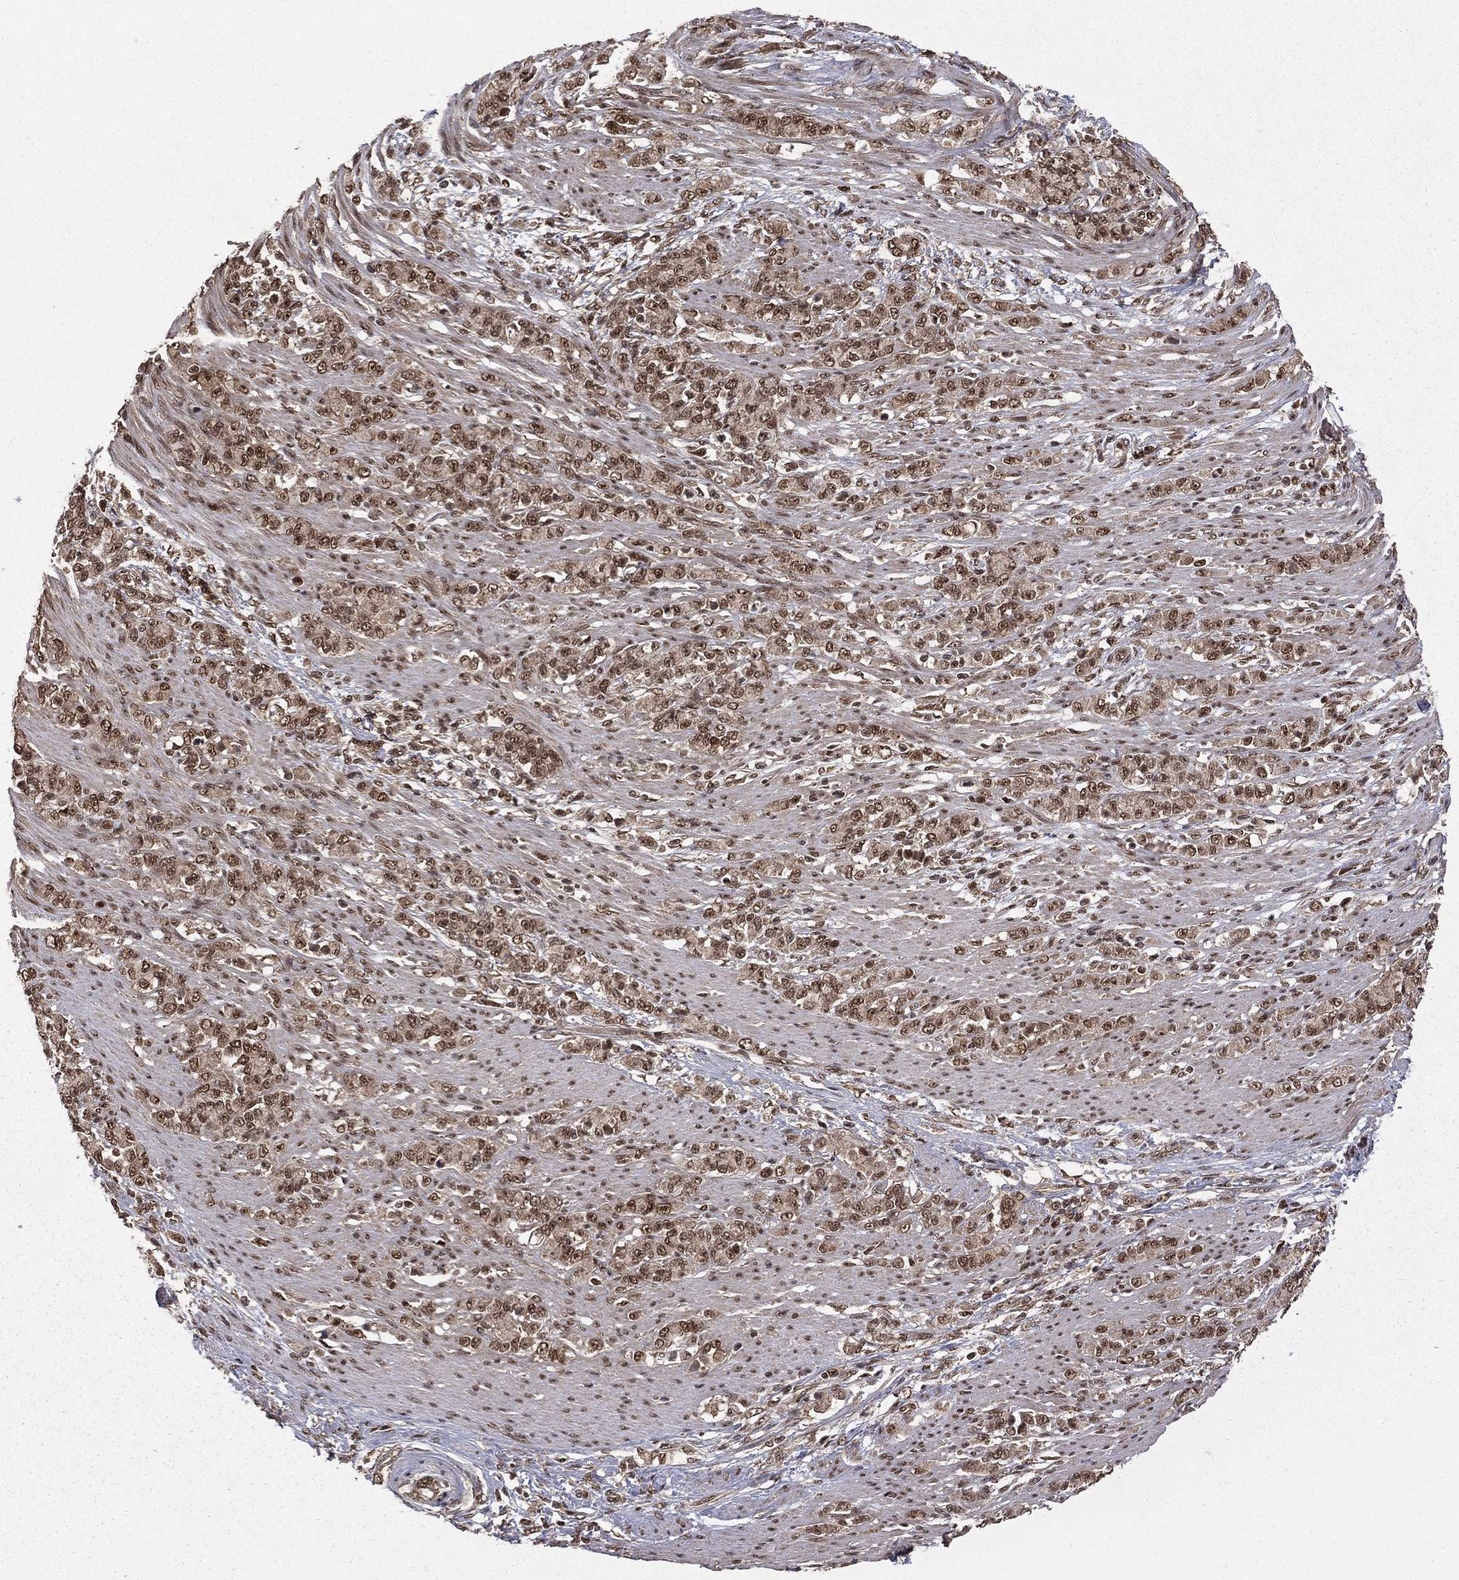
{"staining": {"intensity": "moderate", "quantity": ">75%", "location": "nuclear"}, "tissue": "stomach cancer", "cell_type": "Tumor cells", "image_type": "cancer", "snomed": [{"axis": "morphology", "description": "Normal tissue, NOS"}, {"axis": "morphology", "description": "Adenocarcinoma, NOS"}, {"axis": "topography", "description": "Stomach"}], "caption": "Immunohistochemistry (IHC) (DAB) staining of human stomach adenocarcinoma reveals moderate nuclear protein staining in approximately >75% of tumor cells.", "gene": "JMJD6", "patient": {"sex": "female", "age": 79}}